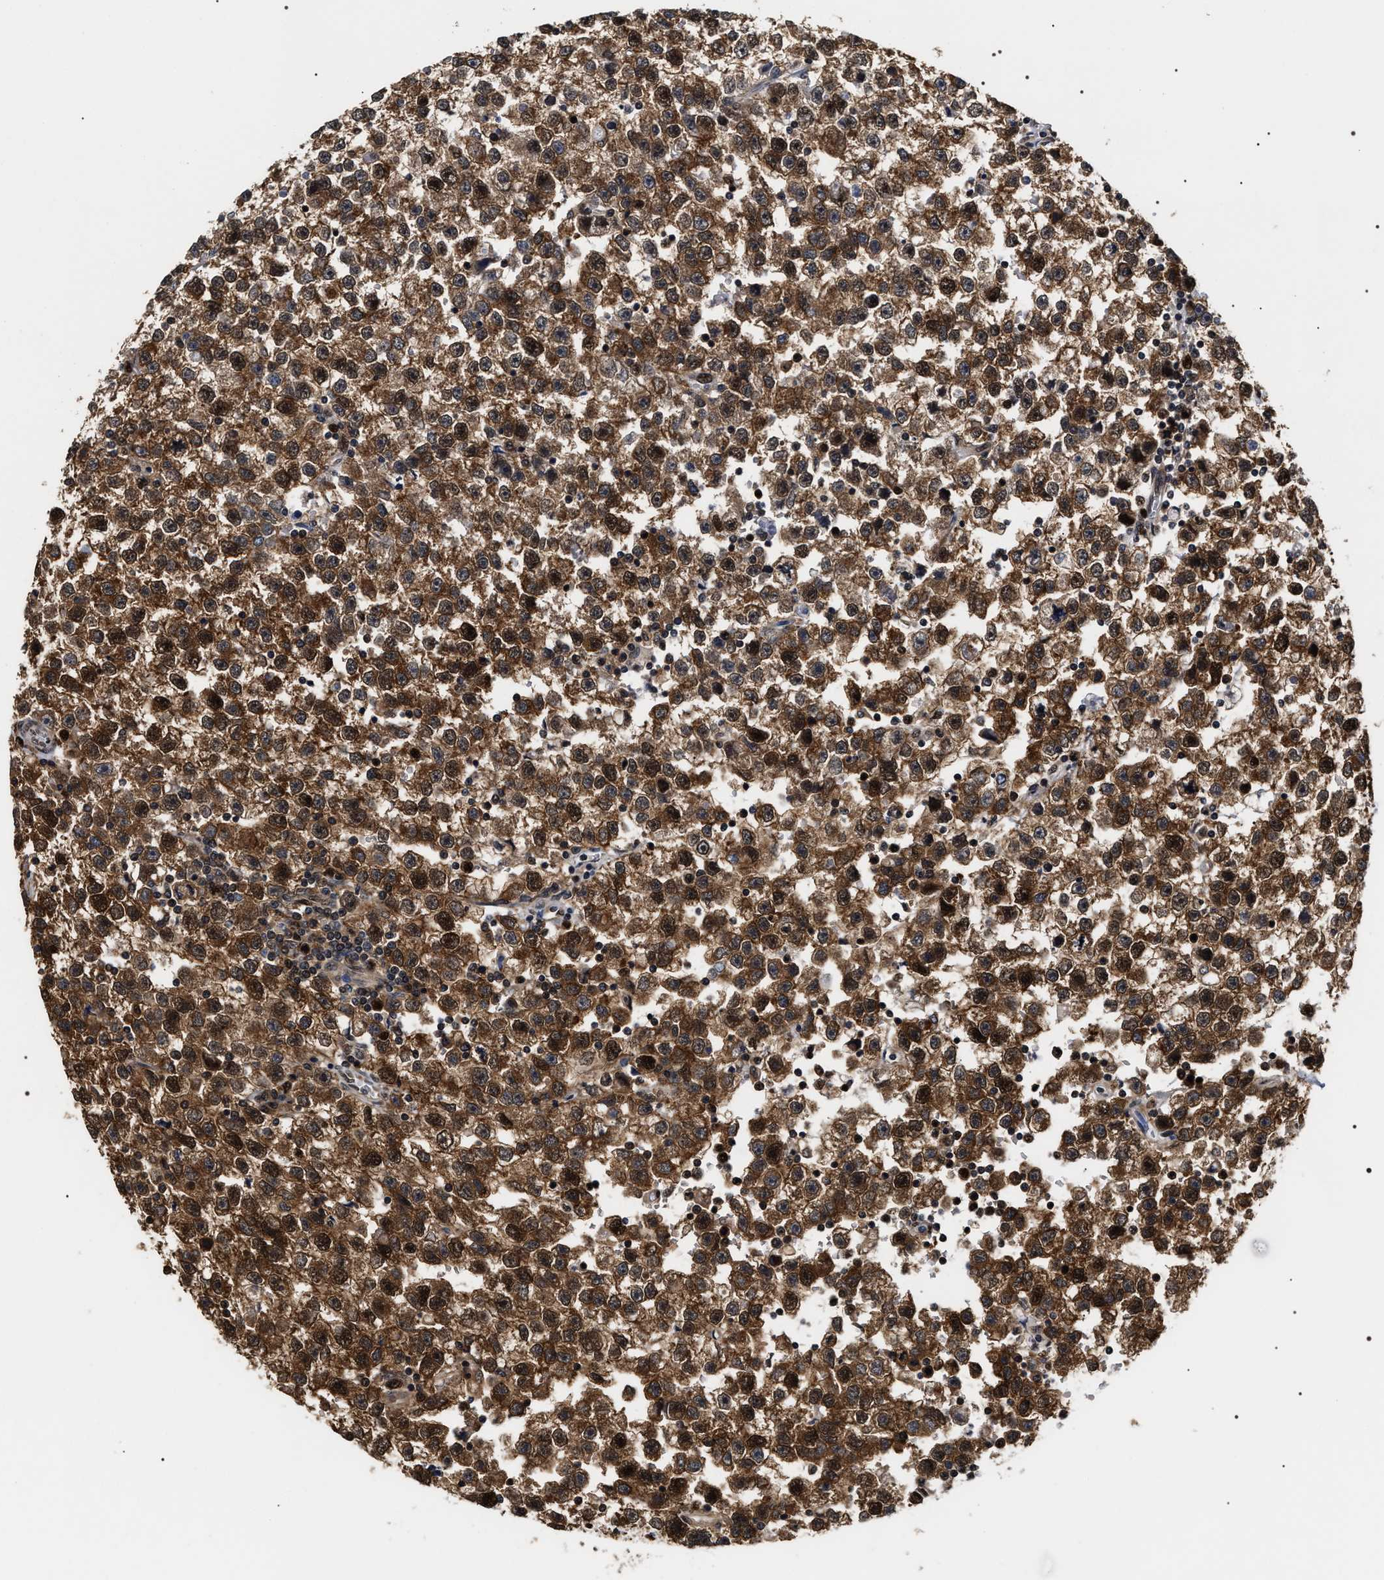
{"staining": {"intensity": "strong", "quantity": ">75%", "location": "cytoplasmic/membranous,nuclear"}, "tissue": "testis cancer", "cell_type": "Tumor cells", "image_type": "cancer", "snomed": [{"axis": "morphology", "description": "Seminoma, NOS"}, {"axis": "topography", "description": "Testis"}], "caption": "The image displays staining of testis cancer, revealing strong cytoplasmic/membranous and nuclear protein positivity (brown color) within tumor cells.", "gene": "BAG6", "patient": {"sex": "male", "age": 33}}